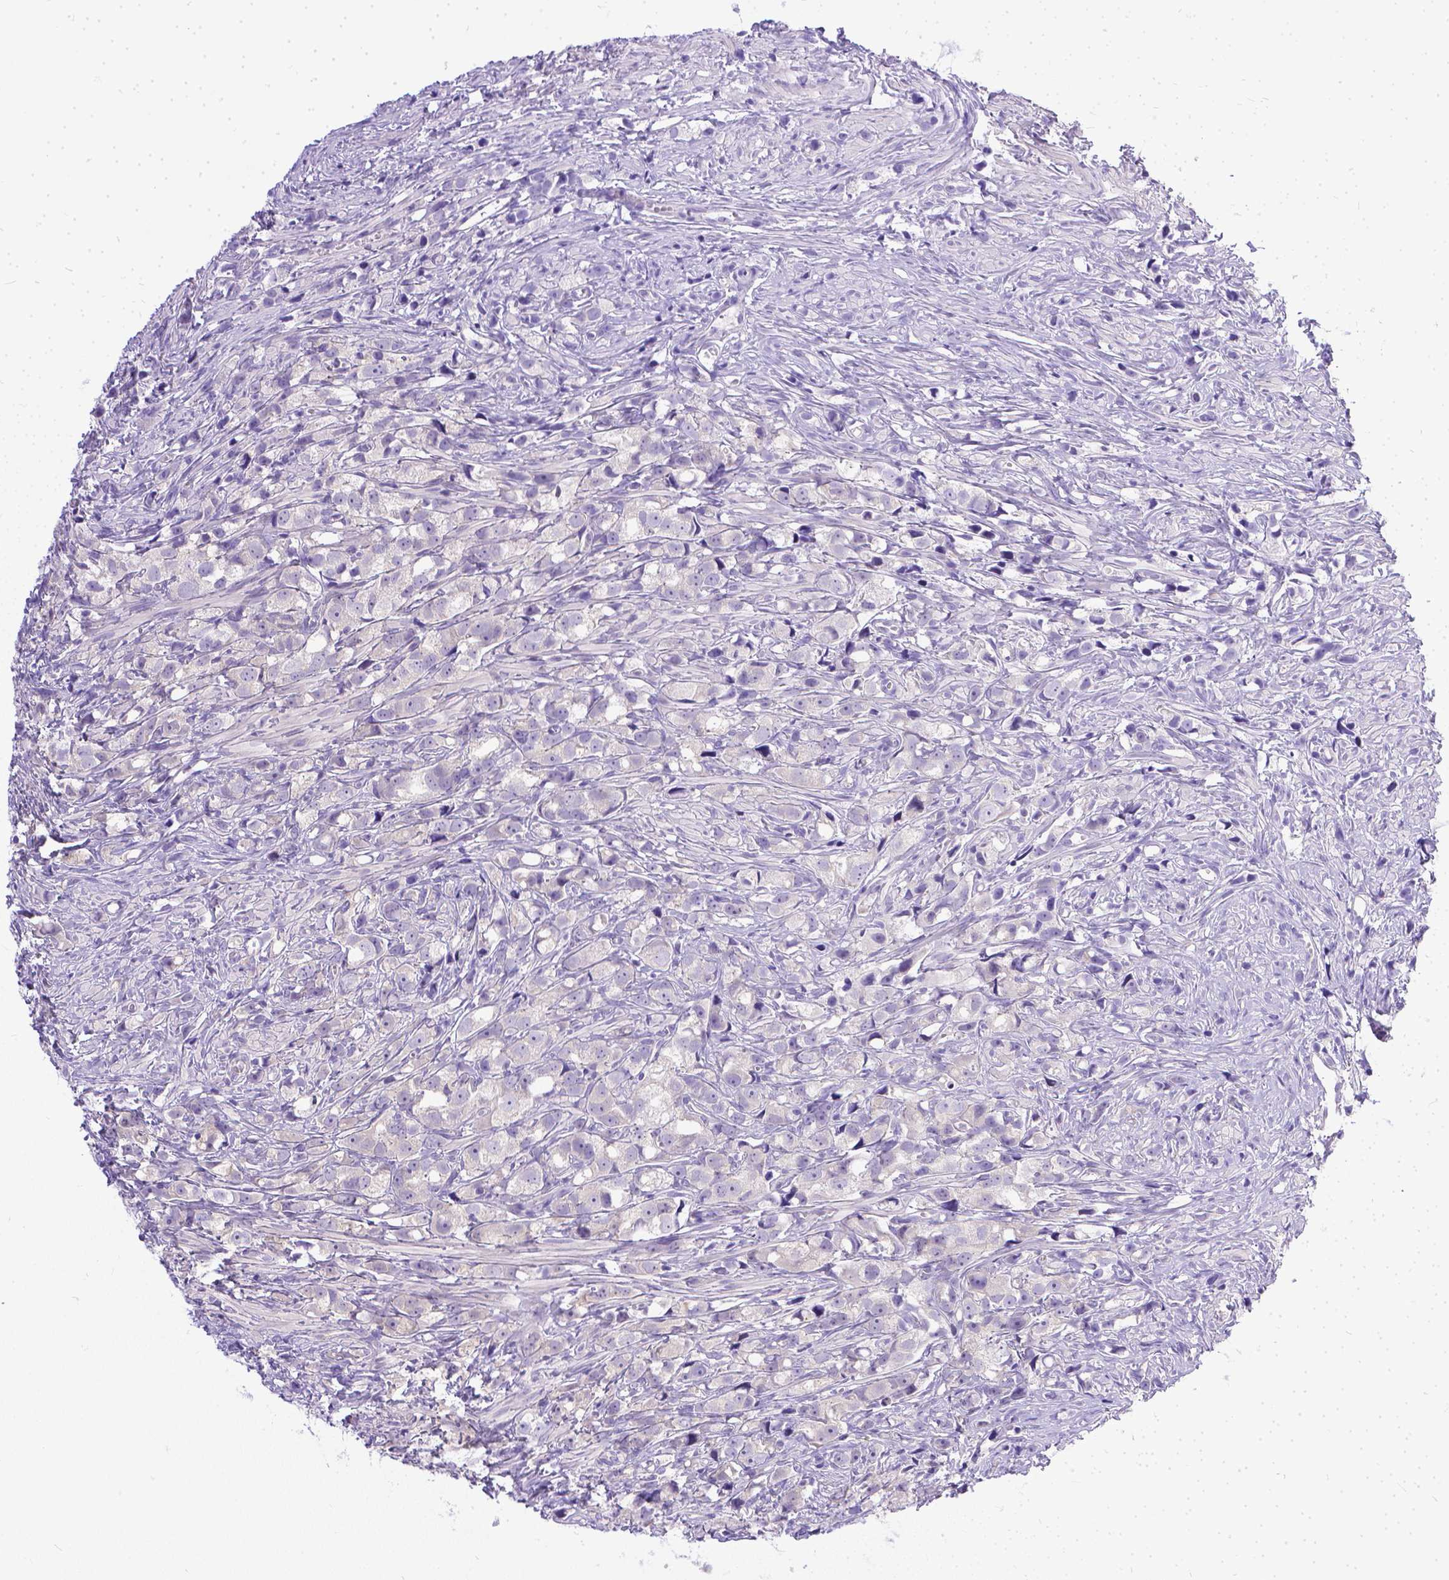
{"staining": {"intensity": "negative", "quantity": "none", "location": "none"}, "tissue": "prostate cancer", "cell_type": "Tumor cells", "image_type": "cancer", "snomed": [{"axis": "morphology", "description": "Adenocarcinoma, High grade"}, {"axis": "topography", "description": "Prostate"}], "caption": "Photomicrograph shows no significant protein positivity in tumor cells of prostate cancer (adenocarcinoma (high-grade)). The staining is performed using DAB brown chromogen with nuclei counter-stained in using hematoxylin.", "gene": "TTLL6", "patient": {"sex": "male", "age": 75}}